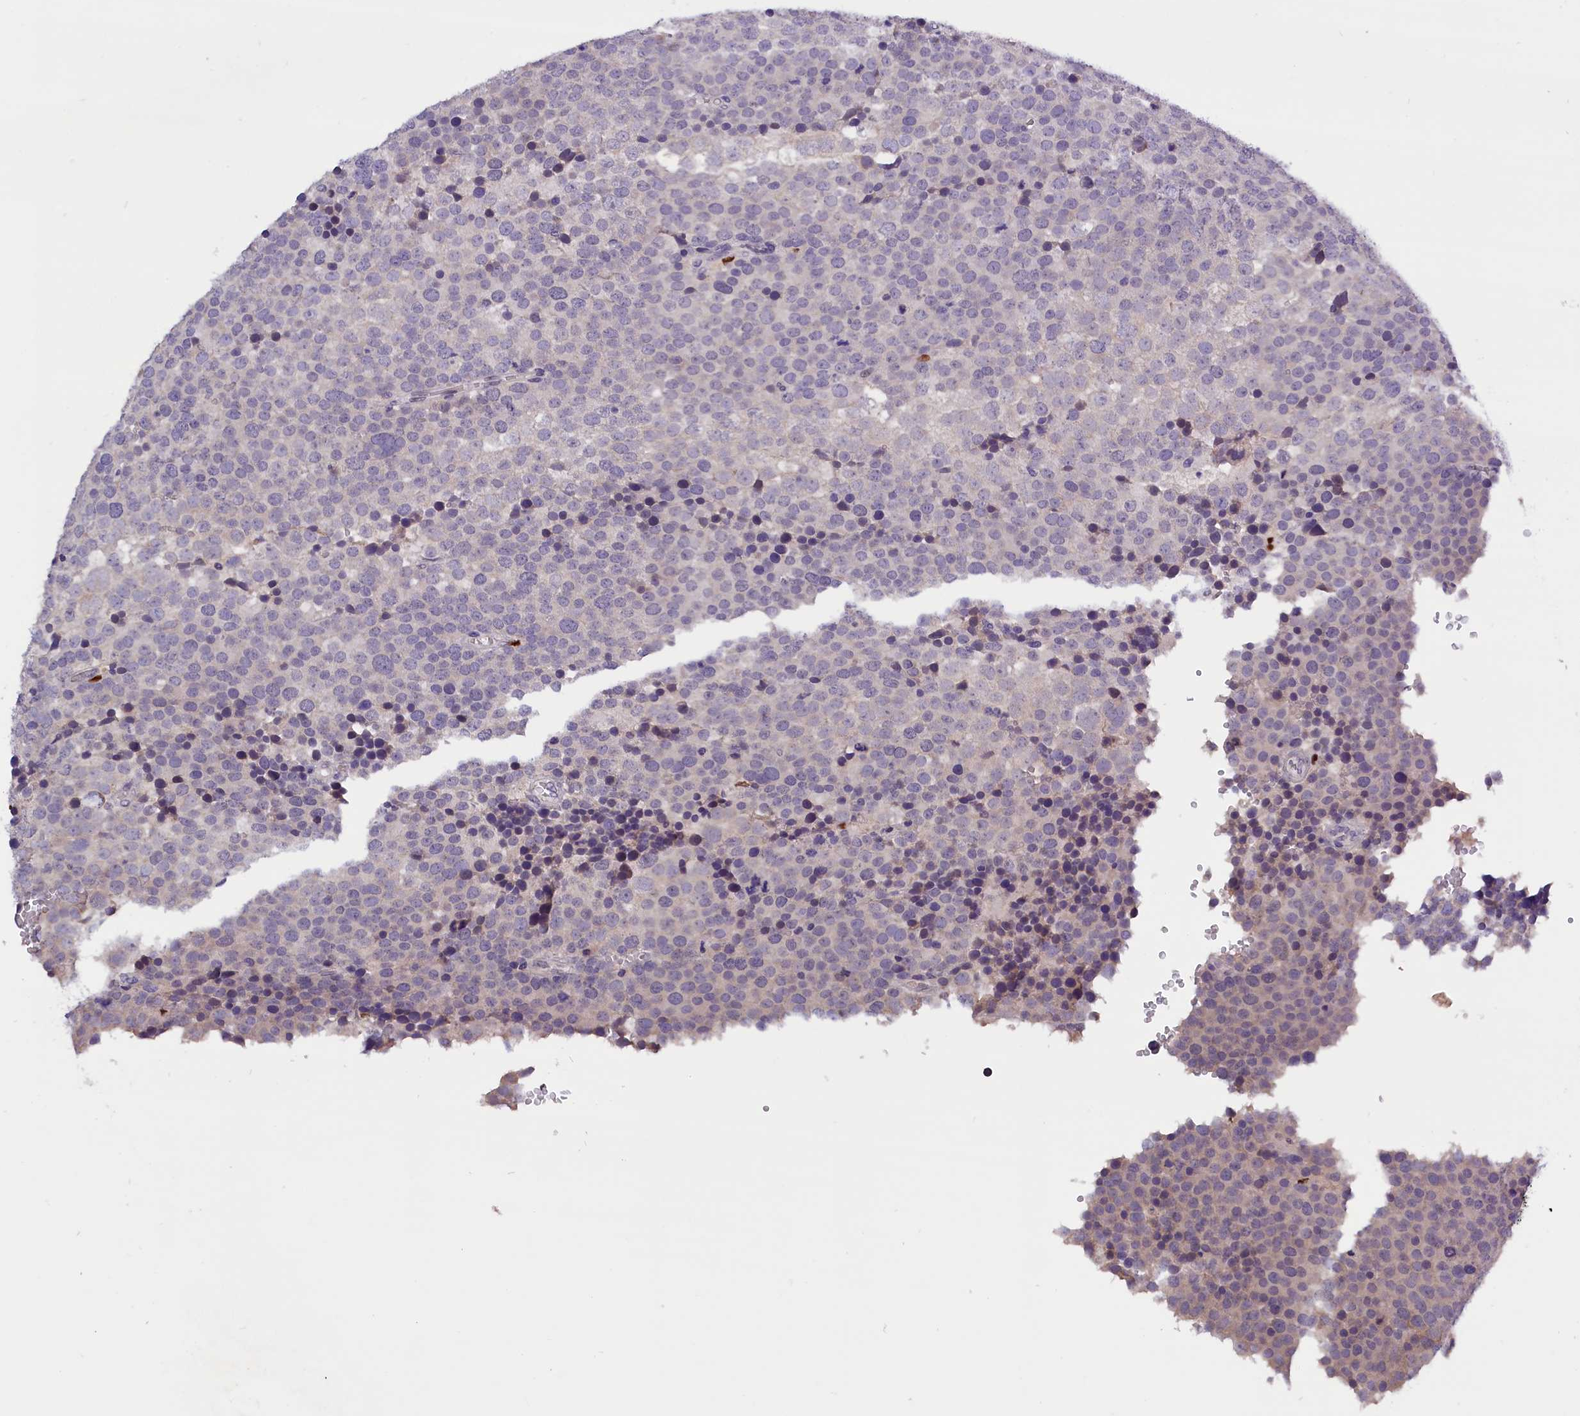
{"staining": {"intensity": "negative", "quantity": "none", "location": "none"}, "tissue": "testis cancer", "cell_type": "Tumor cells", "image_type": "cancer", "snomed": [{"axis": "morphology", "description": "Seminoma, NOS"}, {"axis": "topography", "description": "Testis"}], "caption": "A photomicrograph of seminoma (testis) stained for a protein reveals no brown staining in tumor cells.", "gene": "BTBD9", "patient": {"sex": "male", "age": 71}}